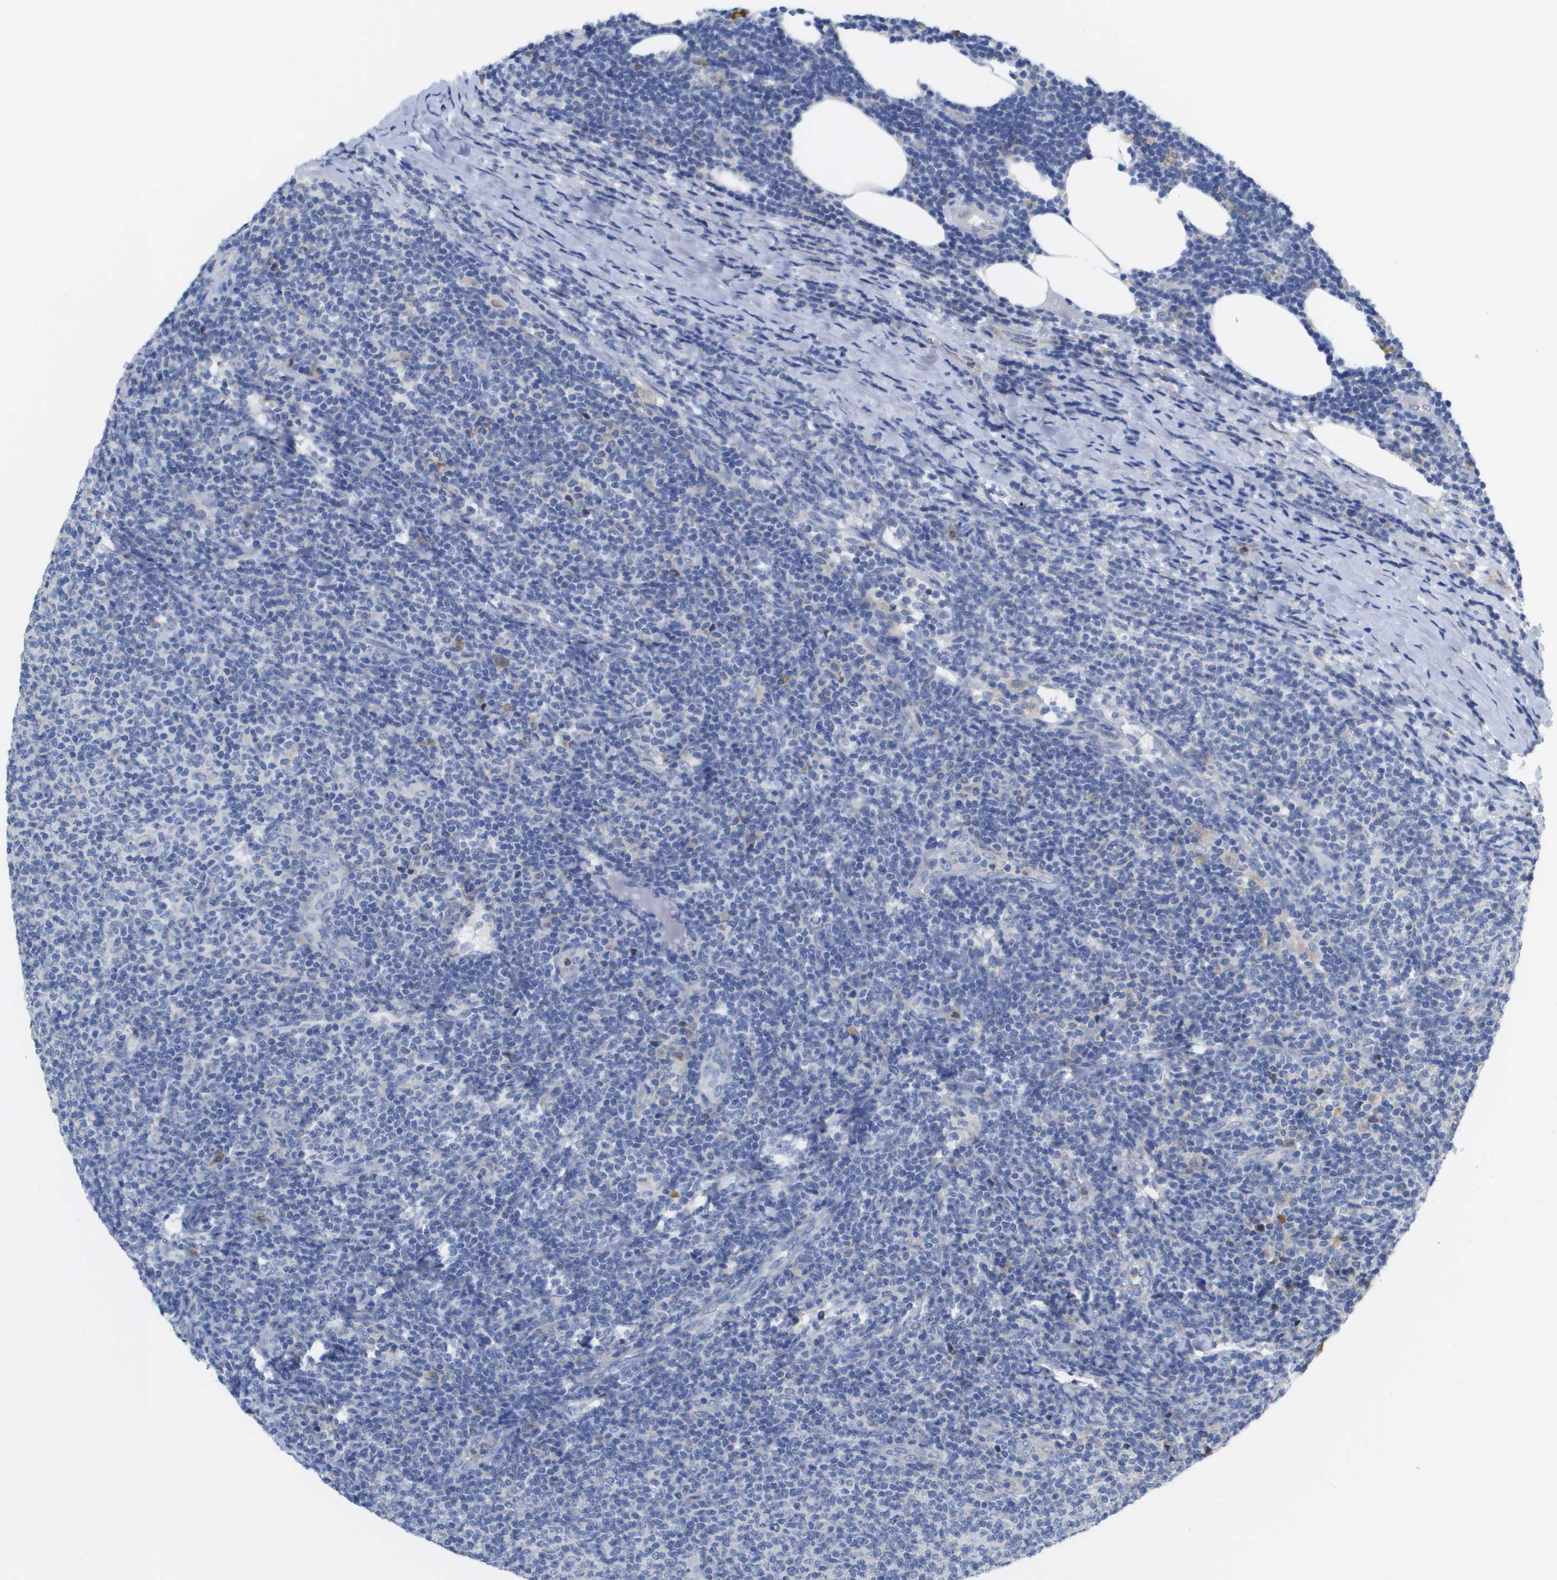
{"staining": {"intensity": "negative", "quantity": "none", "location": "none"}, "tissue": "lymphoma", "cell_type": "Tumor cells", "image_type": "cancer", "snomed": [{"axis": "morphology", "description": "Malignant lymphoma, non-Hodgkin's type, Low grade"}, {"axis": "topography", "description": "Lymph node"}], "caption": "Immunohistochemistry (IHC) photomicrograph of neoplastic tissue: human lymphoma stained with DAB (3,3'-diaminobenzidine) demonstrates no significant protein staining in tumor cells. (DAB immunohistochemistry, high magnification).", "gene": "SDR42E1", "patient": {"sex": "male", "age": 66}}